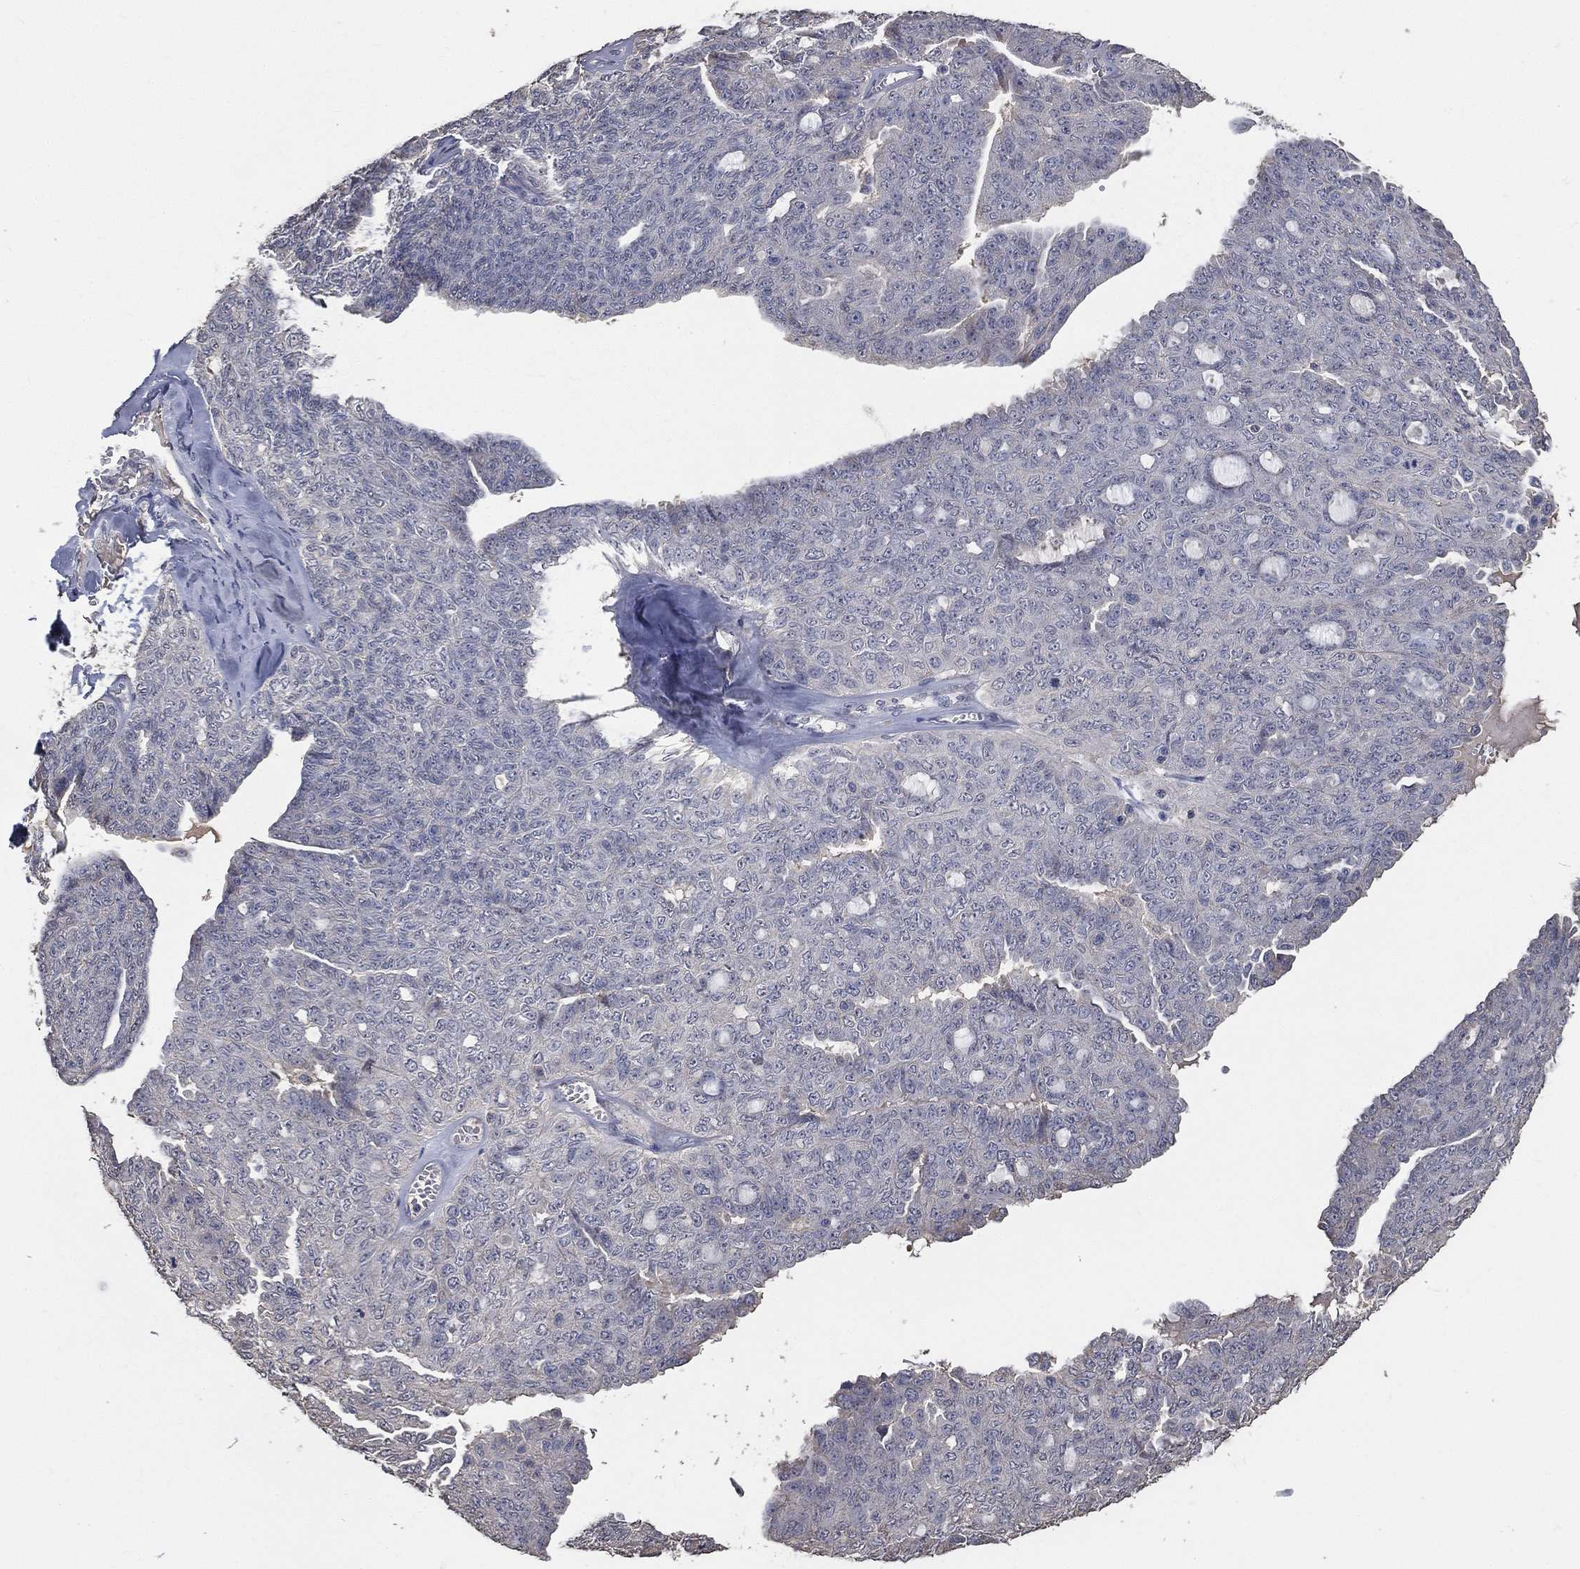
{"staining": {"intensity": "negative", "quantity": "none", "location": "none"}, "tissue": "ovarian cancer", "cell_type": "Tumor cells", "image_type": "cancer", "snomed": [{"axis": "morphology", "description": "Cystadenocarcinoma, serous, NOS"}, {"axis": "topography", "description": "Ovary"}], "caption": "Image shows no significant protein expression in tumor cells of ovarian cancer.", "gene": "SNAP25", "patient": {"sex": "female", "age": 71}}